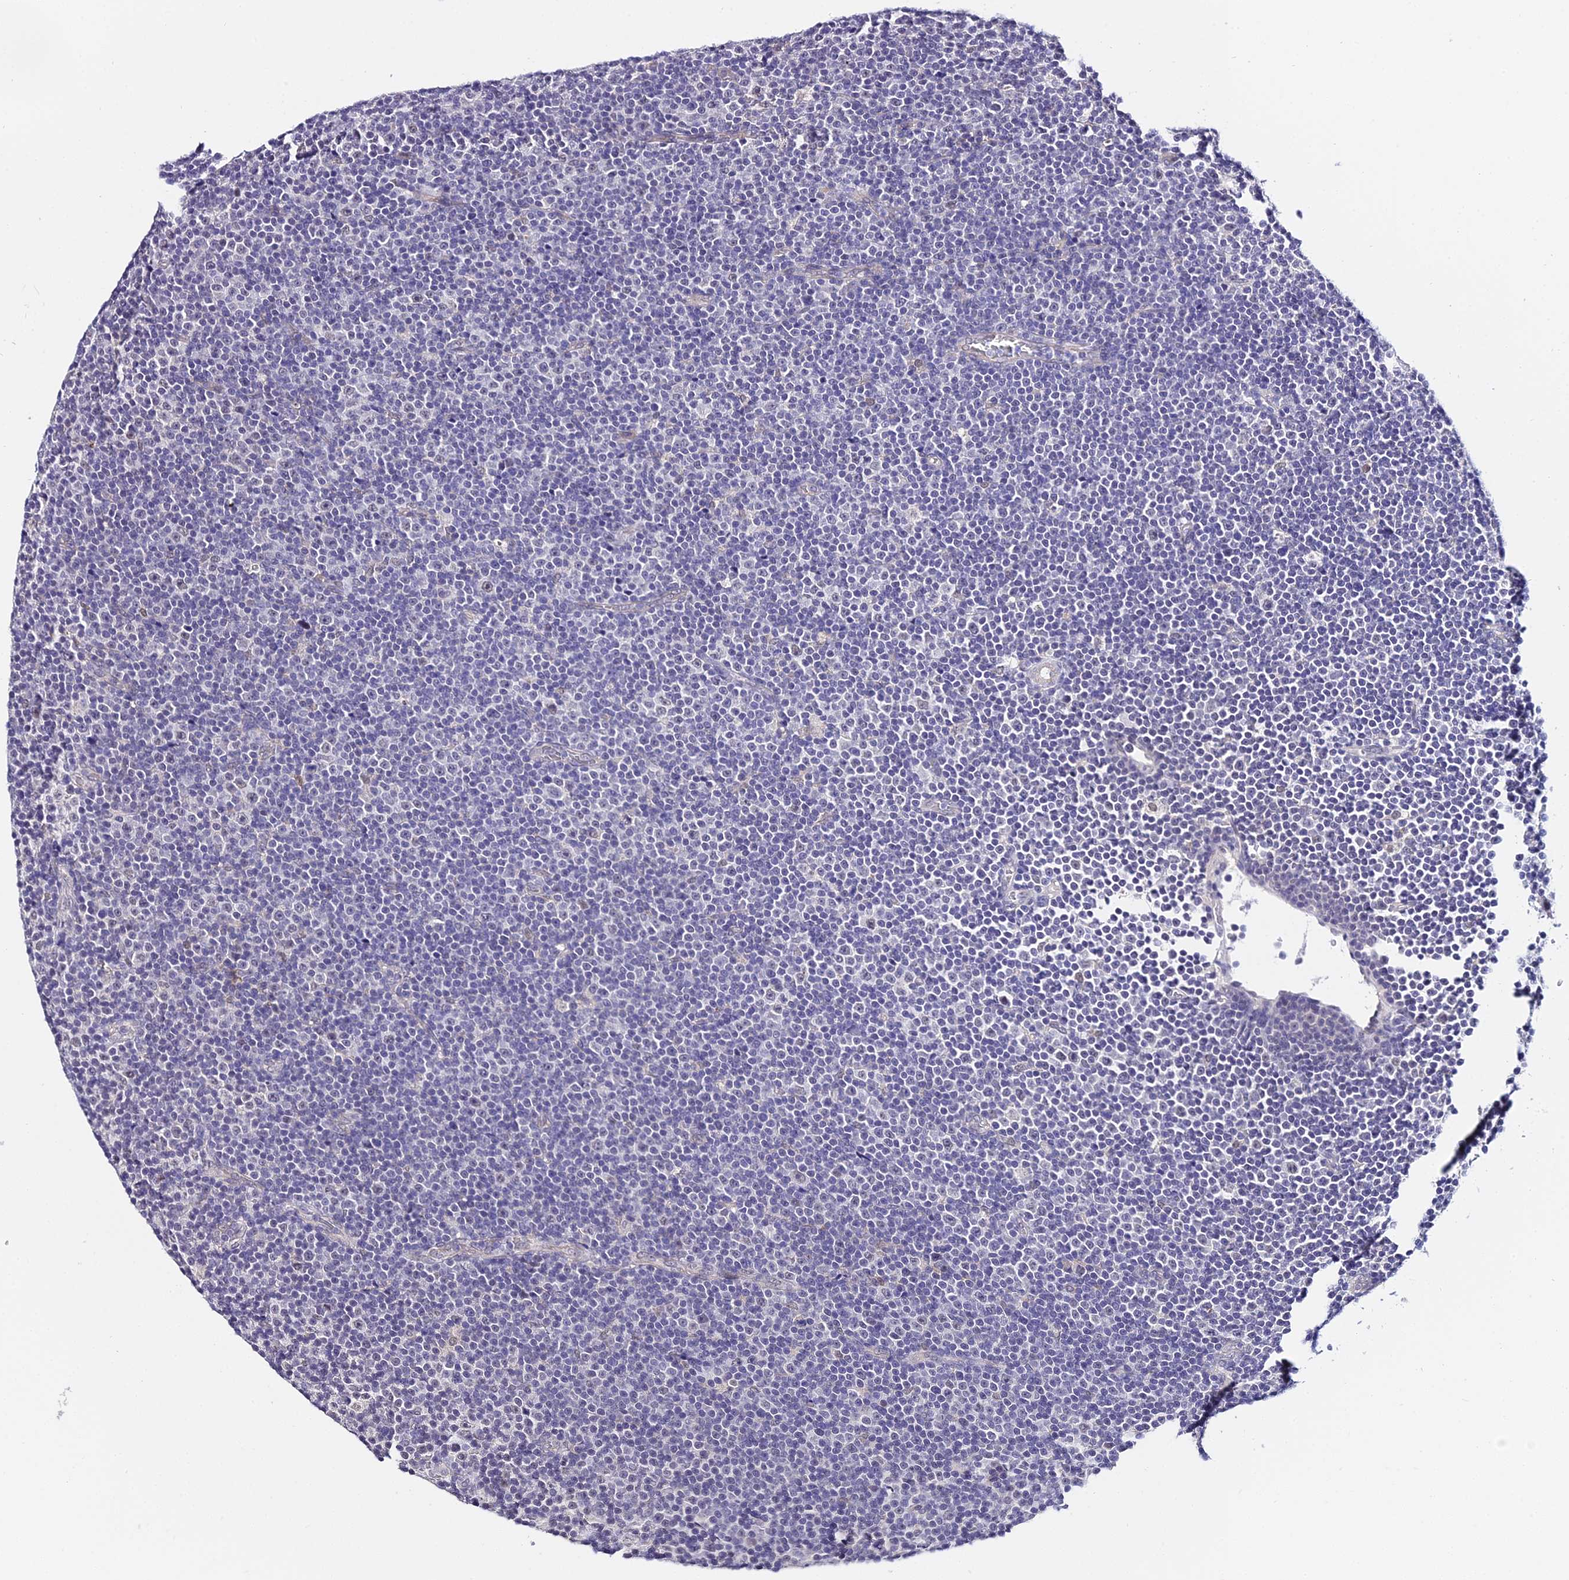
{"staining": {"intensity": "negative", "quantity": "none", "location": "none"}, "tissue": "lymphoma", "cell_type": "Tumor cells", "image_type": "cancer", "snomed": [{"axis": "morphology", "description": "Malignant lymphoma, non-Hodgkin's type, Low grade"}, {"axis": "topography", "description": "Lymph node"}], "caption": "The micrograph displays no staining of tumor cells in low-grade malignant lymphoma, non-Hodgkin's type.", "gene": "POLR2I", "patient": {"sex": "female", "age": 67}}